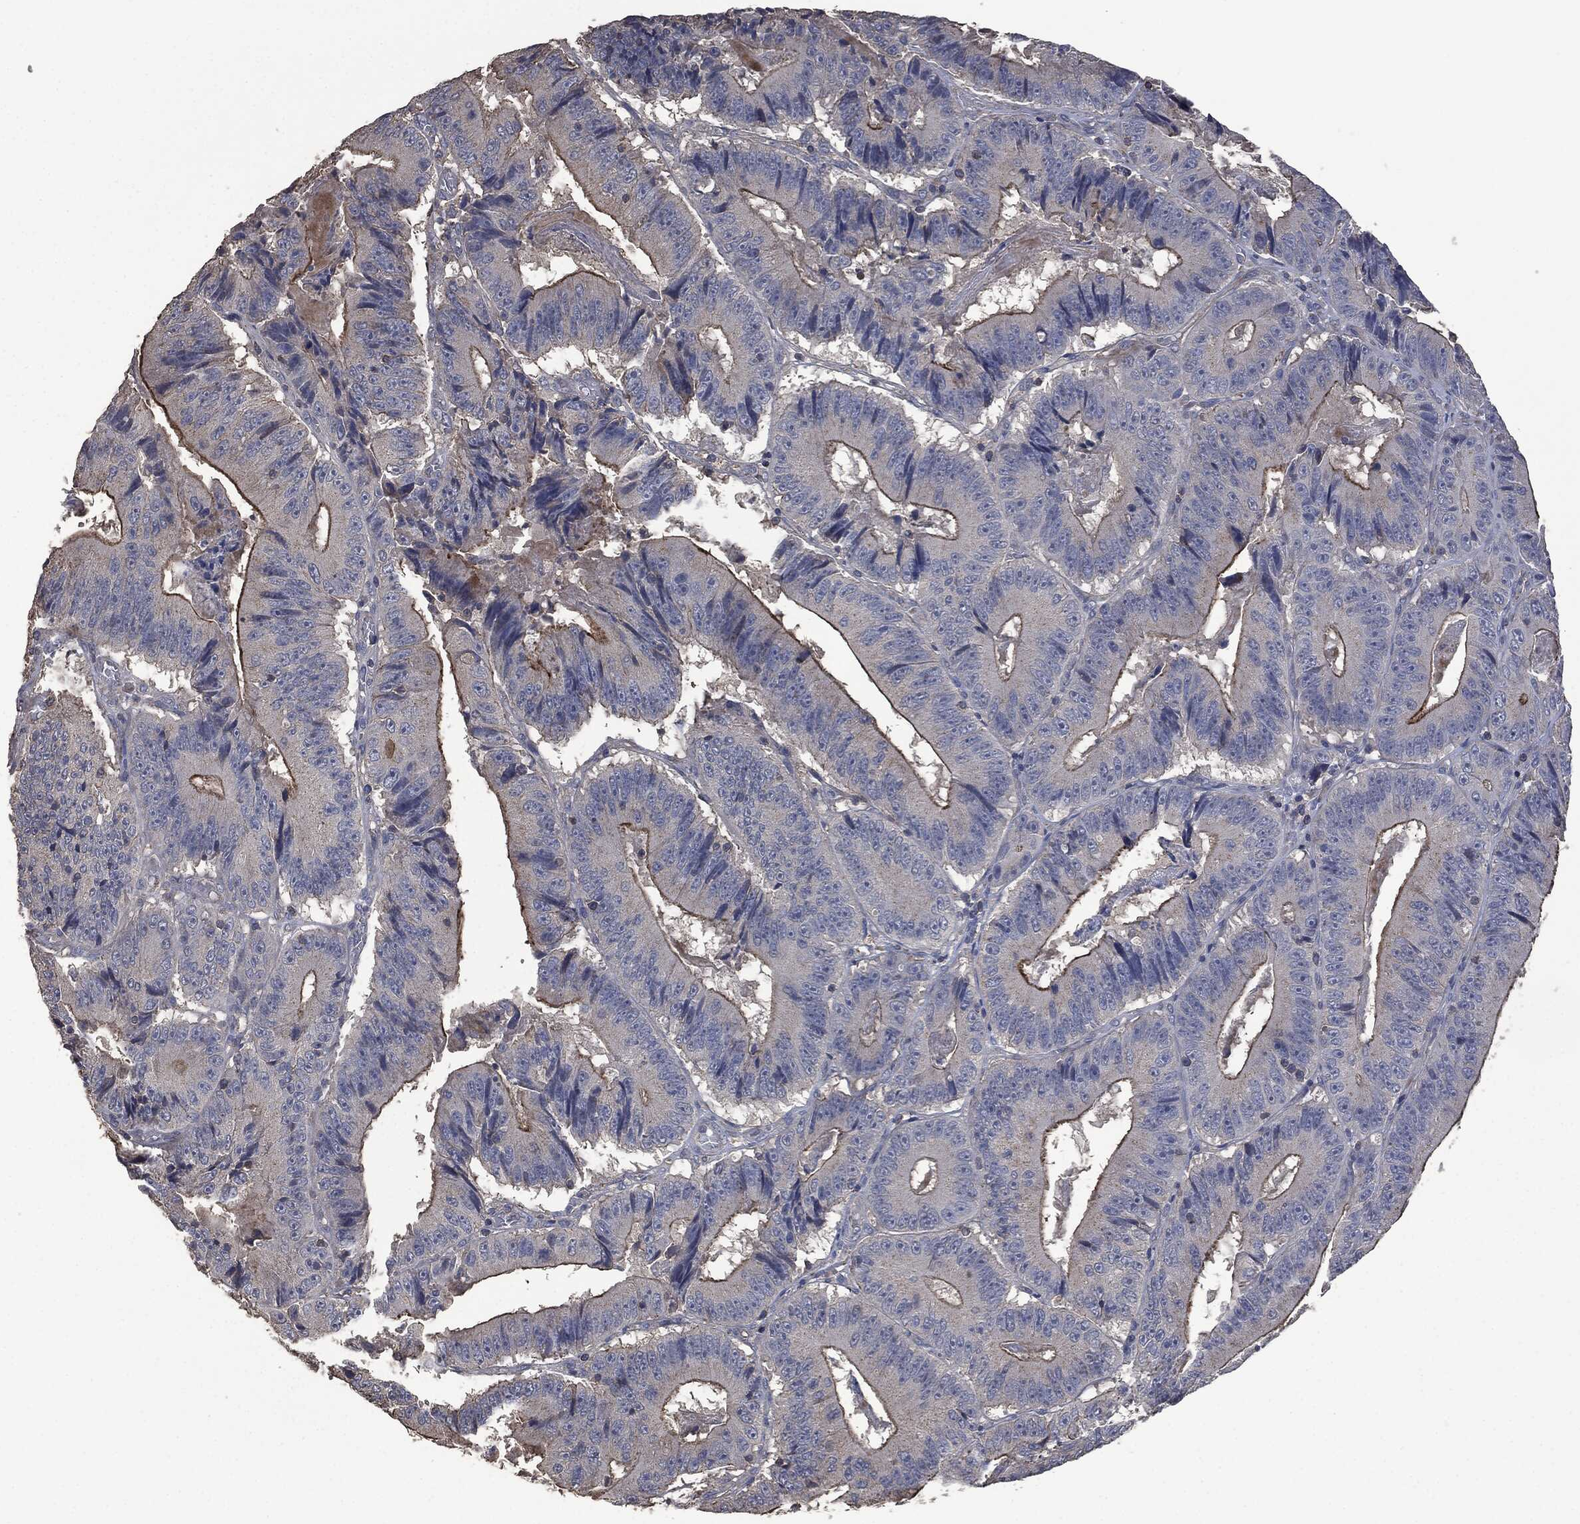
{"staining": {"intensity": "strong", "quantity": "25%-75%", "location": "cytoplasmic/membranous"}, "tissue": "colorectal cancer", "cell_type": "Tumor cells", "image_type": "cancer", "snomed": [{"axis": "morphology", "description": "Adenocarcinoma, NOS"}, {"axis": "topography", "description": "Colon"}], "caption": "Immunohistochemical staining of human colorectal cancer (adenocarcinoma) reveals strong cytoplasmic/membranous protein expression in approximately 25%-75% of tumor cells.", "gene": "MSLN", "patient": {"sex": "female", "age": 86}}